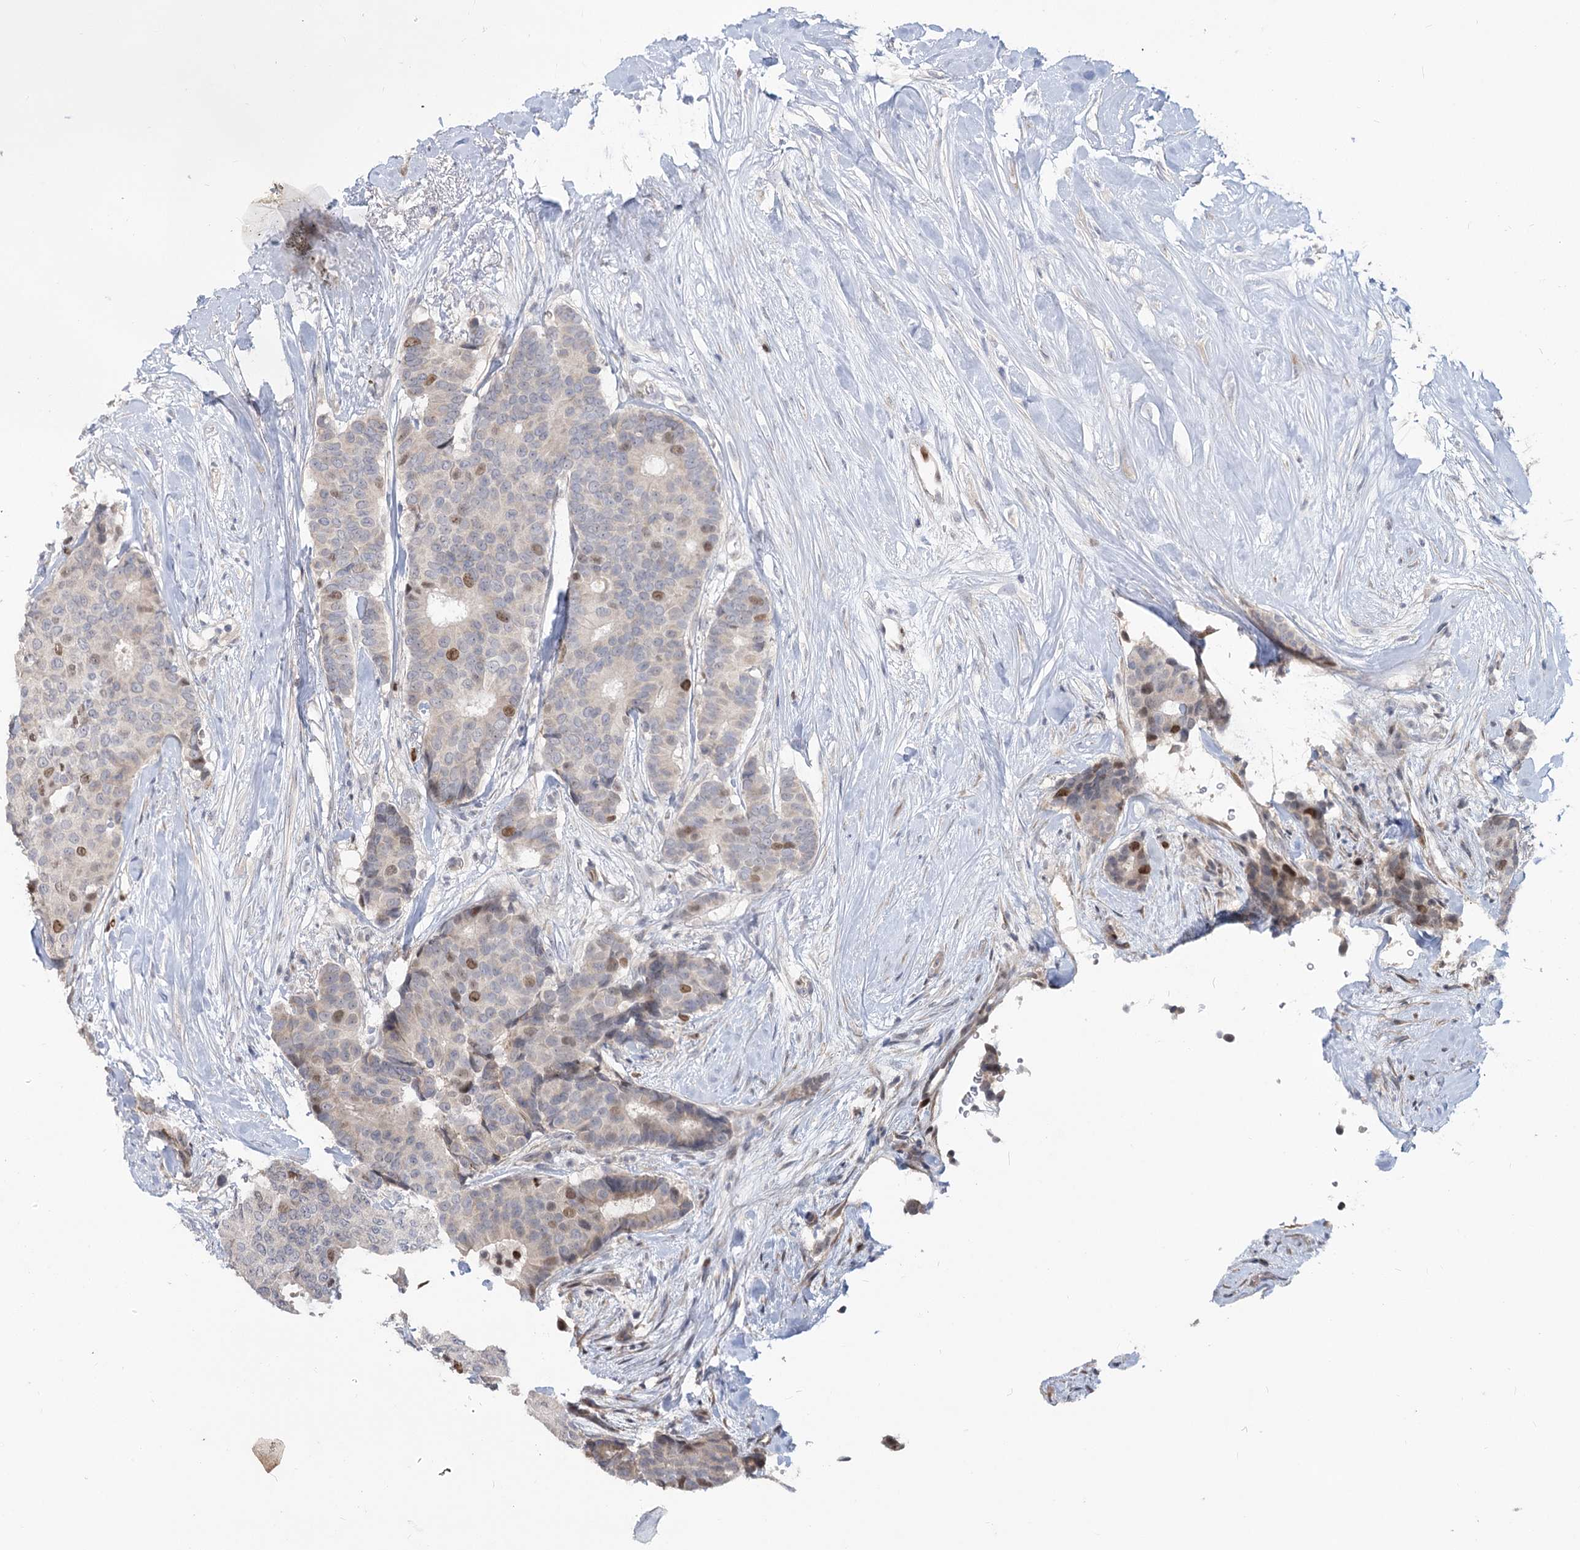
{"staining": {"intensity": "moderate", "quantity": "<25%", "location": "nuclear"}, "tissue": "breast cancer", "cell_type": "Tumor cells", "image_type": "cancer", "snomed": [{"axis": "morphology", "description": "Duct carcinoma"}, {"axis": "topography", "description": "Breast"}], "caption": "DAB (3,3'-diaminobenzidine) immunohistochemical staining of human breast cancer displays moderate nuclear protein staining in approximately <25% of tumor cells.", "gene": "PIK3C2A", "patient": {"sex": "female", "age": 75}}